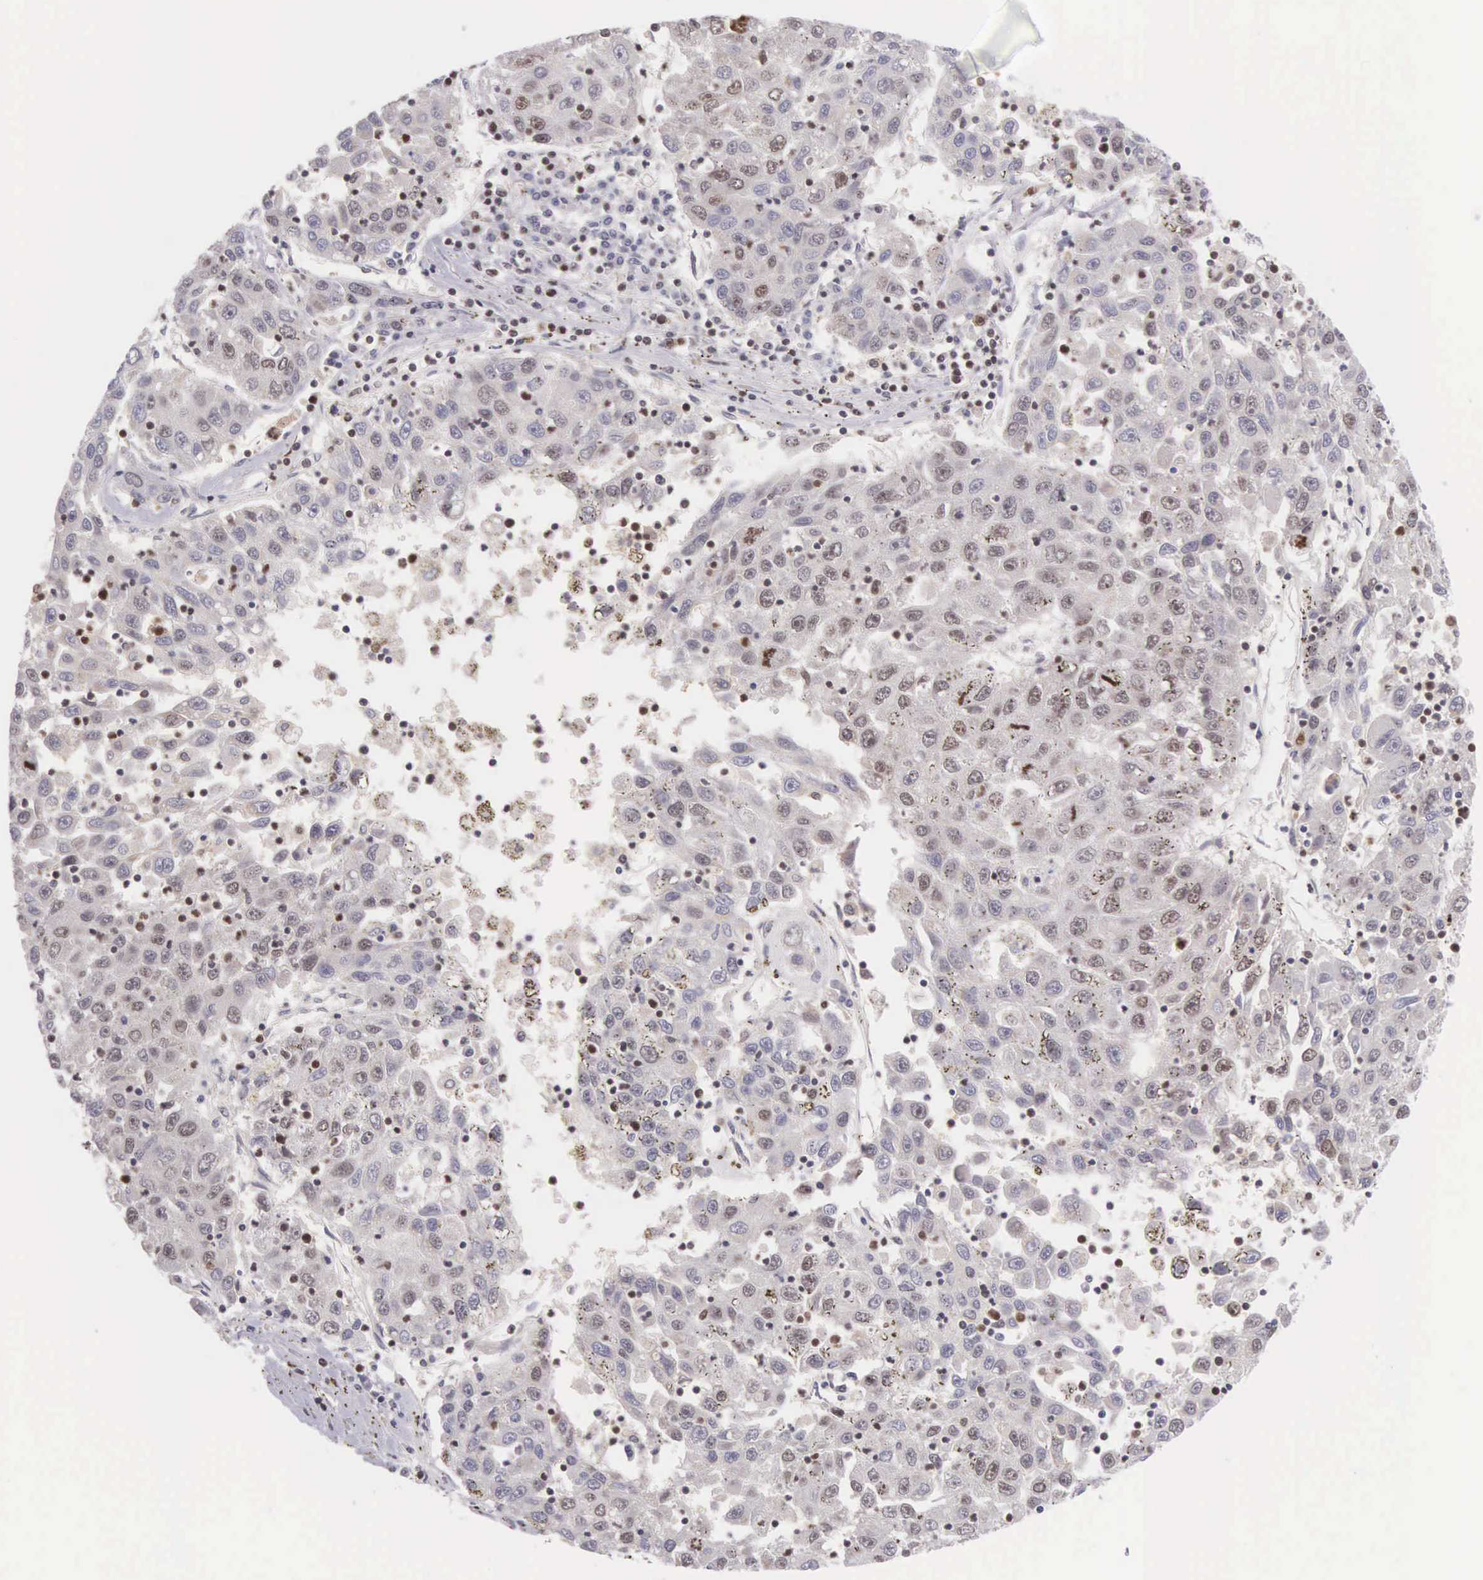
{"staining": {"intensity": "weak", "quantity": "25%-75%", "location": "cytoplasmic/membranous,nuclear"}, "tissue": "liver cancer", "cell_type": "Tumor cells", "image_type": "cancer", "snomed": [{"axis": "morphology", "description": "Carcinoma, Hepatocellular, NOS"}, {"axis": "topography", "description": "Liver"}], "caption": "This is a histology image of IHC staining of hepatocellular carcinoma (liver), which shows weak staining in the cytoplasmic/membranous and nuclear of tumor cells.", "gene": "VRK1", "patient": {"sex": "male", "age": 49}}